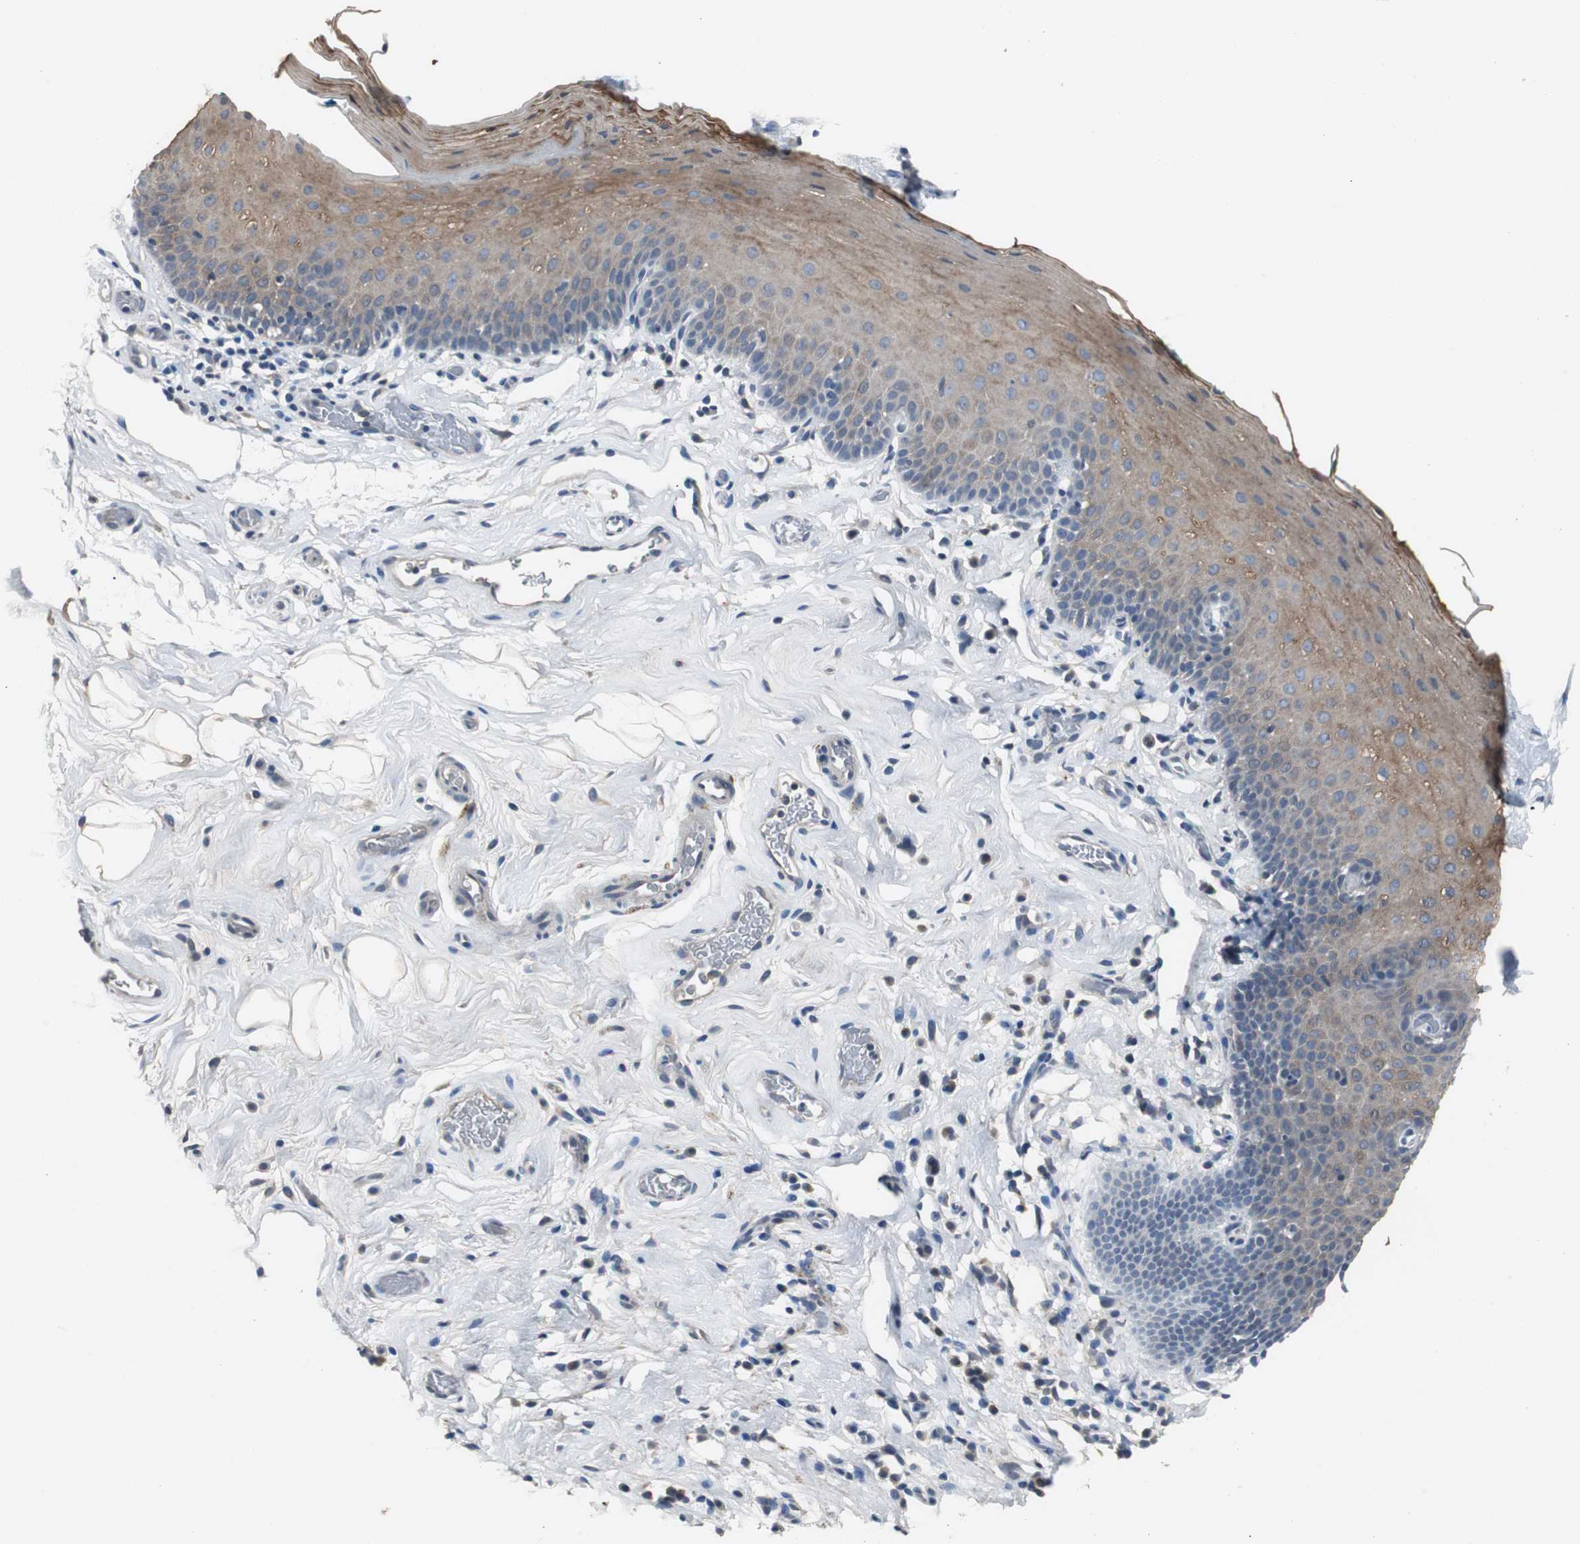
{"staining": {"intensity": "weak", "quantity": "<25%", "location": "cytoplasmic/membranous"}, "tissue": "nasopharynx", "cell_type": "Respiratory epithelial cells", "image_type": "normal", "snomed": [{"axis": "morphology", "description": "Normal tissue, NOS"}, {"axis": "topography", "description": "Nasopharynx"}], "caption": "The histopathology image exhibits no significant expression in respiratory epithelial cells of nasopharynx.", "gene": "PTPRN2", "patient": {"sex": "male", "age": 56}}